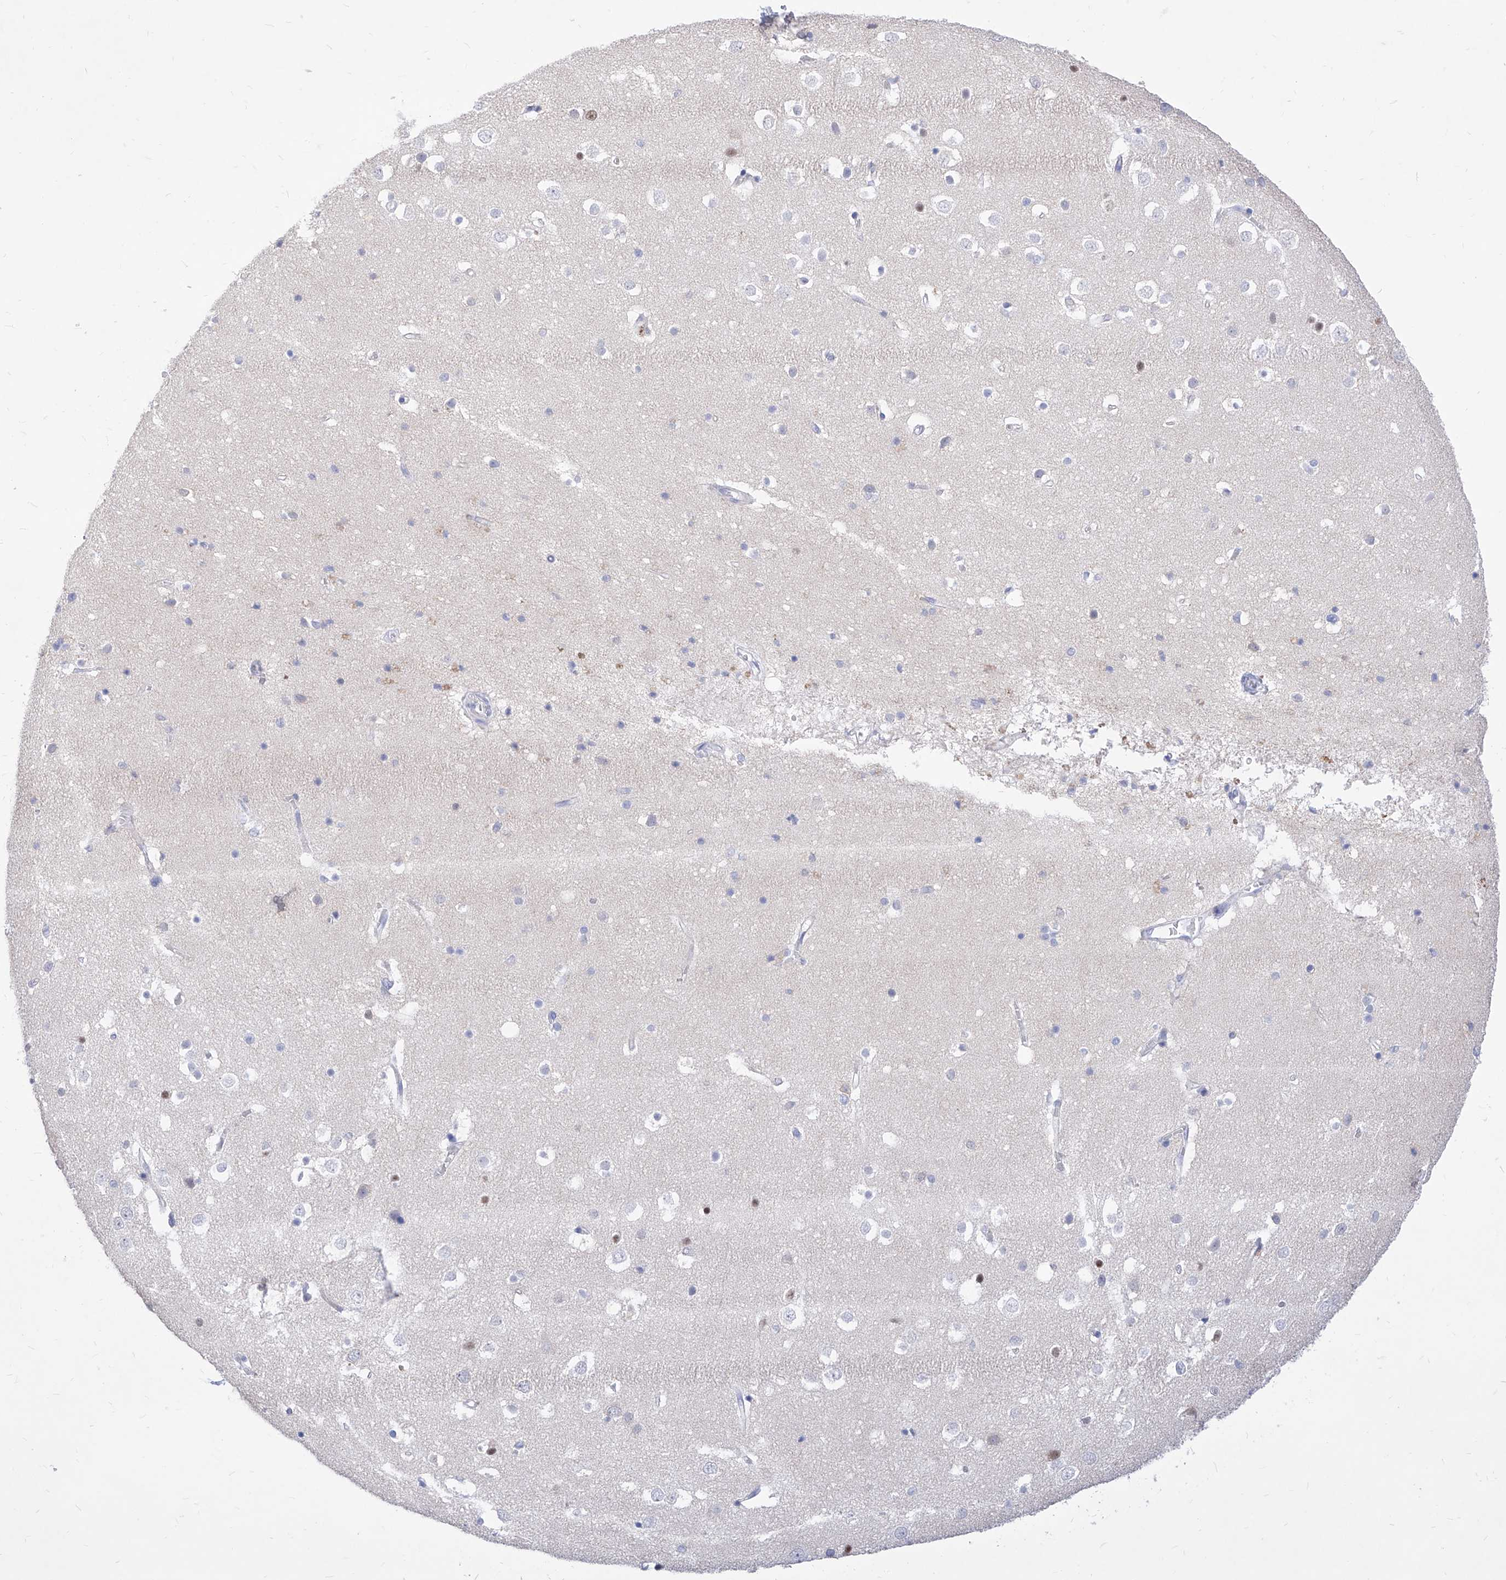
{"staining": {"intensity": "negative", "quantity": "none", "location": "none"}, "tissue": "cerebral cortex", "cell_type": "Endothelial cells", "image_type": "normal", "snomed": [{"axis": "morphology", "description": "Normal tissue, NOS"}, {"axis": "topography", "description": "Cerebral cortex"}], "caption": "This is an IHC histopathology image of unremarkable cerebral cortex. There is no expression in endothelial cells.", "gene": "VAX1", "patient": {"sex": "male", "age": 54}}